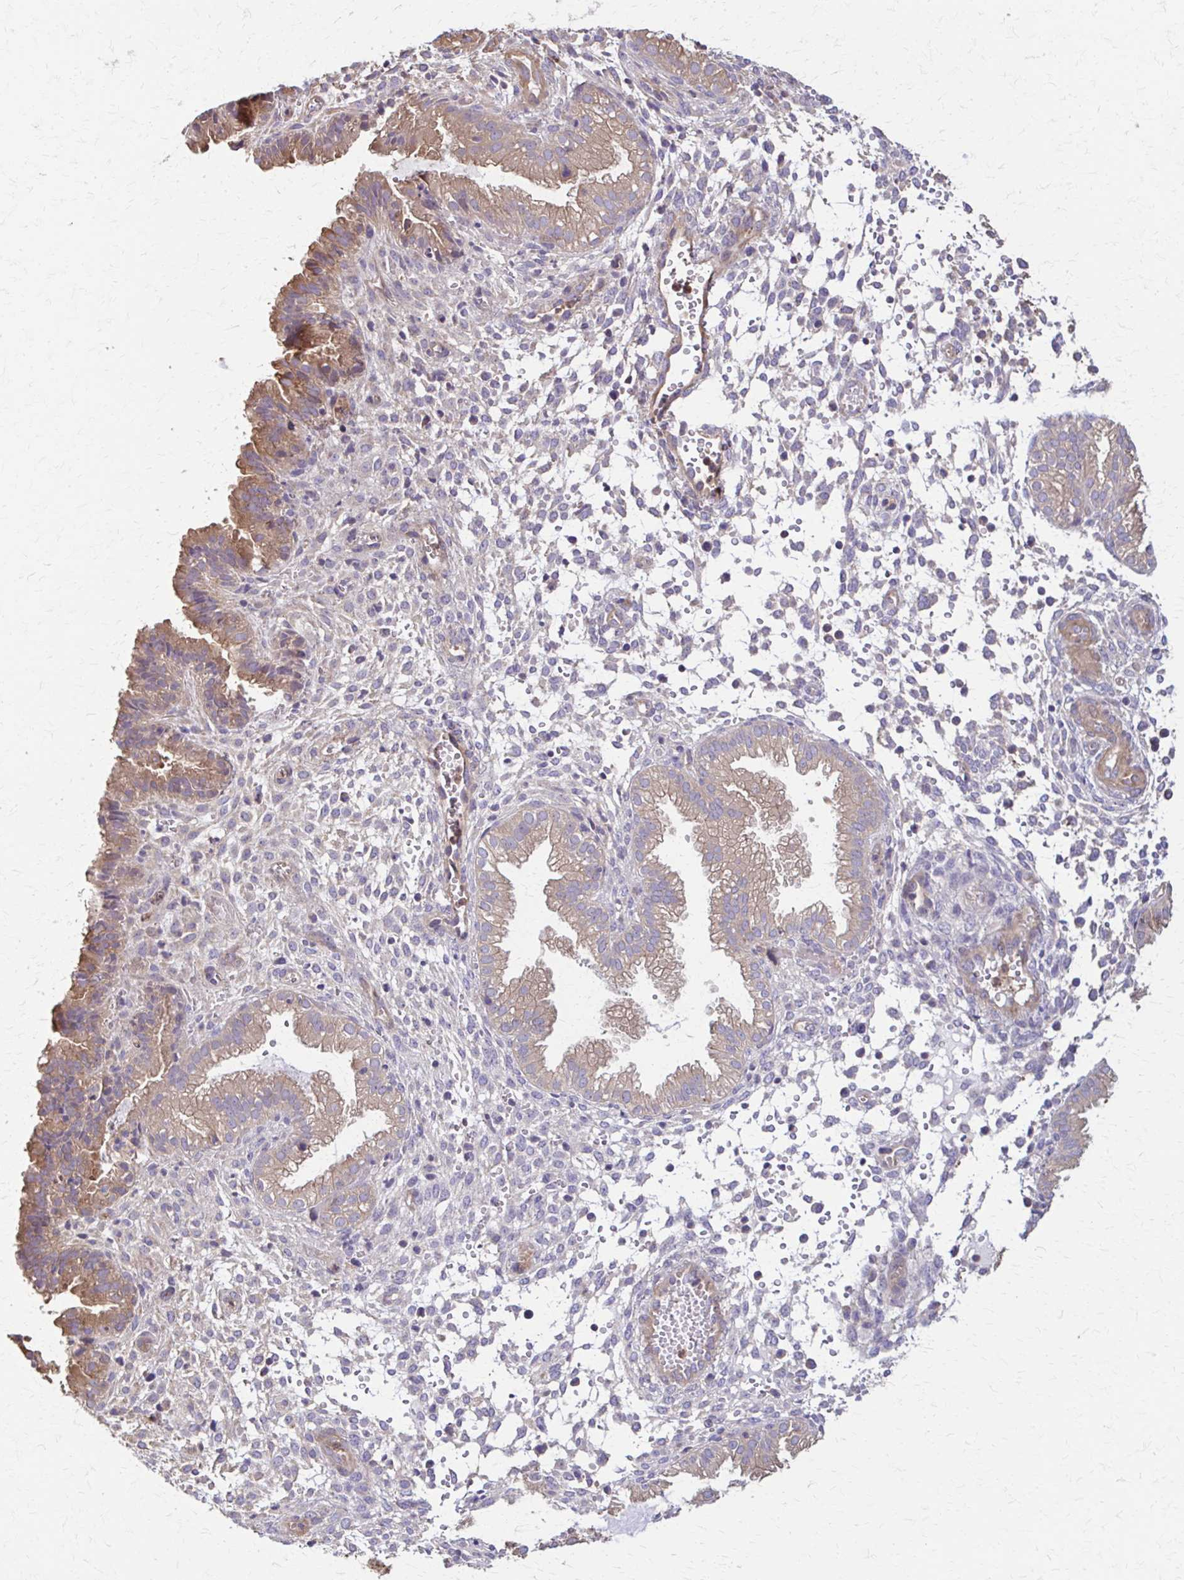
{"staining": {"intensity": "negative", "quantity": "none", "location": "none"}, "tissue": "endometrium", "cell_type": "Cells in endometrial stroma", "image_type": "normal", "snomed": [{"axis": "morphology", "description": "Normal tissue, NOS"}, {"axis": "topography", "description": "Endometrium"}], "caption": "Immunohistochemical staining of unremarkable endometrium demonstrates no significant expression in cells in endometrial stroma.", "gene": "DSP", "patient": {"sex": "female", "age": 33}}